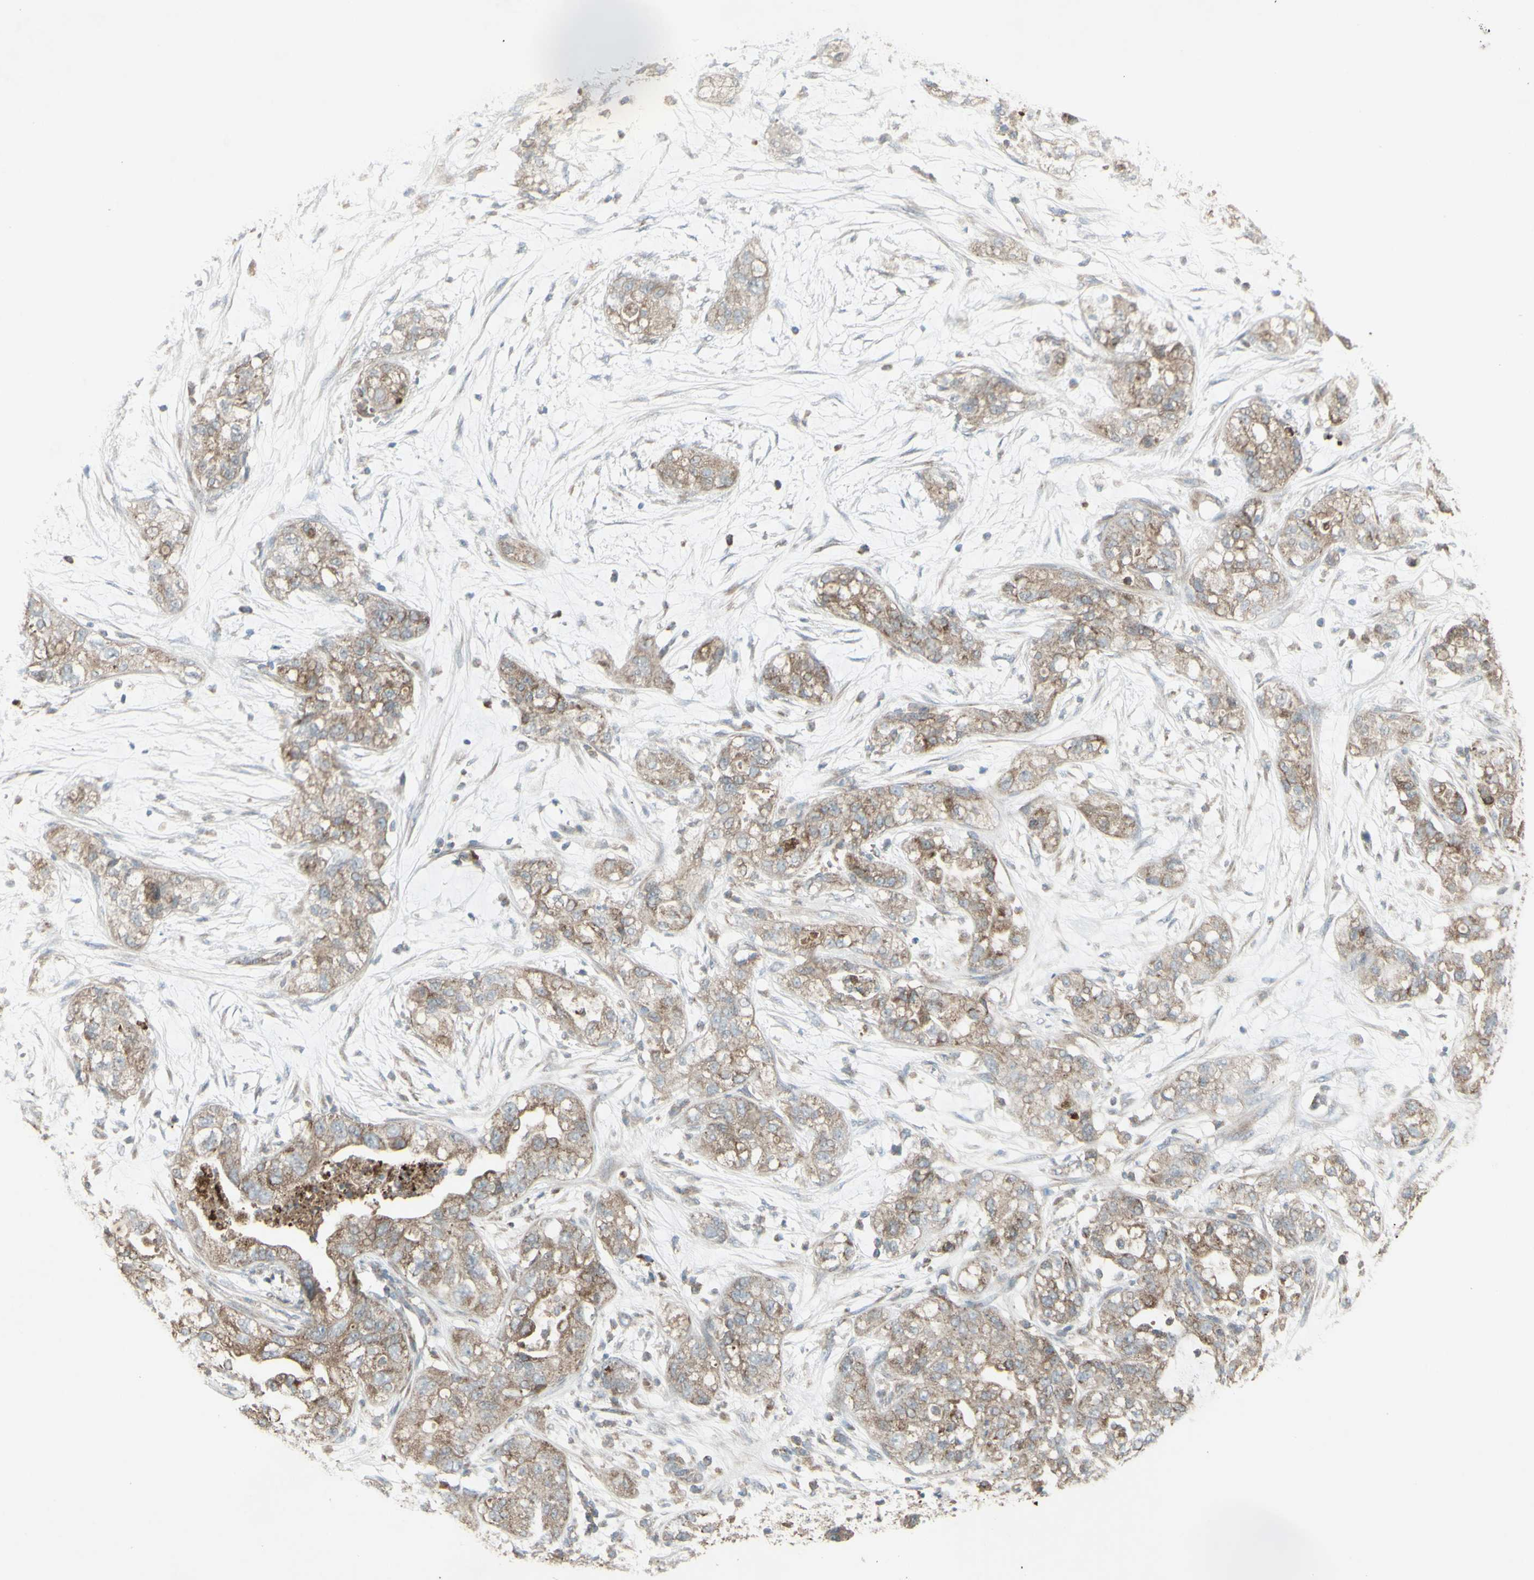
{"staining": {"intensity": "weak", "quantity": ">75%", "location": "cytoplasmic/membranous"}, "tissue": "pancreatic cancer", "cell_type": "Tumor cells", "image_type": "cancer", "snomed": [{"axis": "morphology", "description": "Adenocarcinoma, NOS"}, {"axis": "topography", "description": "Pancreas"}], "caption": "A micrograph showing weak cytoplasmic/membranous positivity in approximately >75% of tumor cells in pancreatic cancer (adenocarcinoma), as visualized by brown immunohistochemical staining.", "gene": "SHC1", "patient": {"sex": "female", "age": 78}}